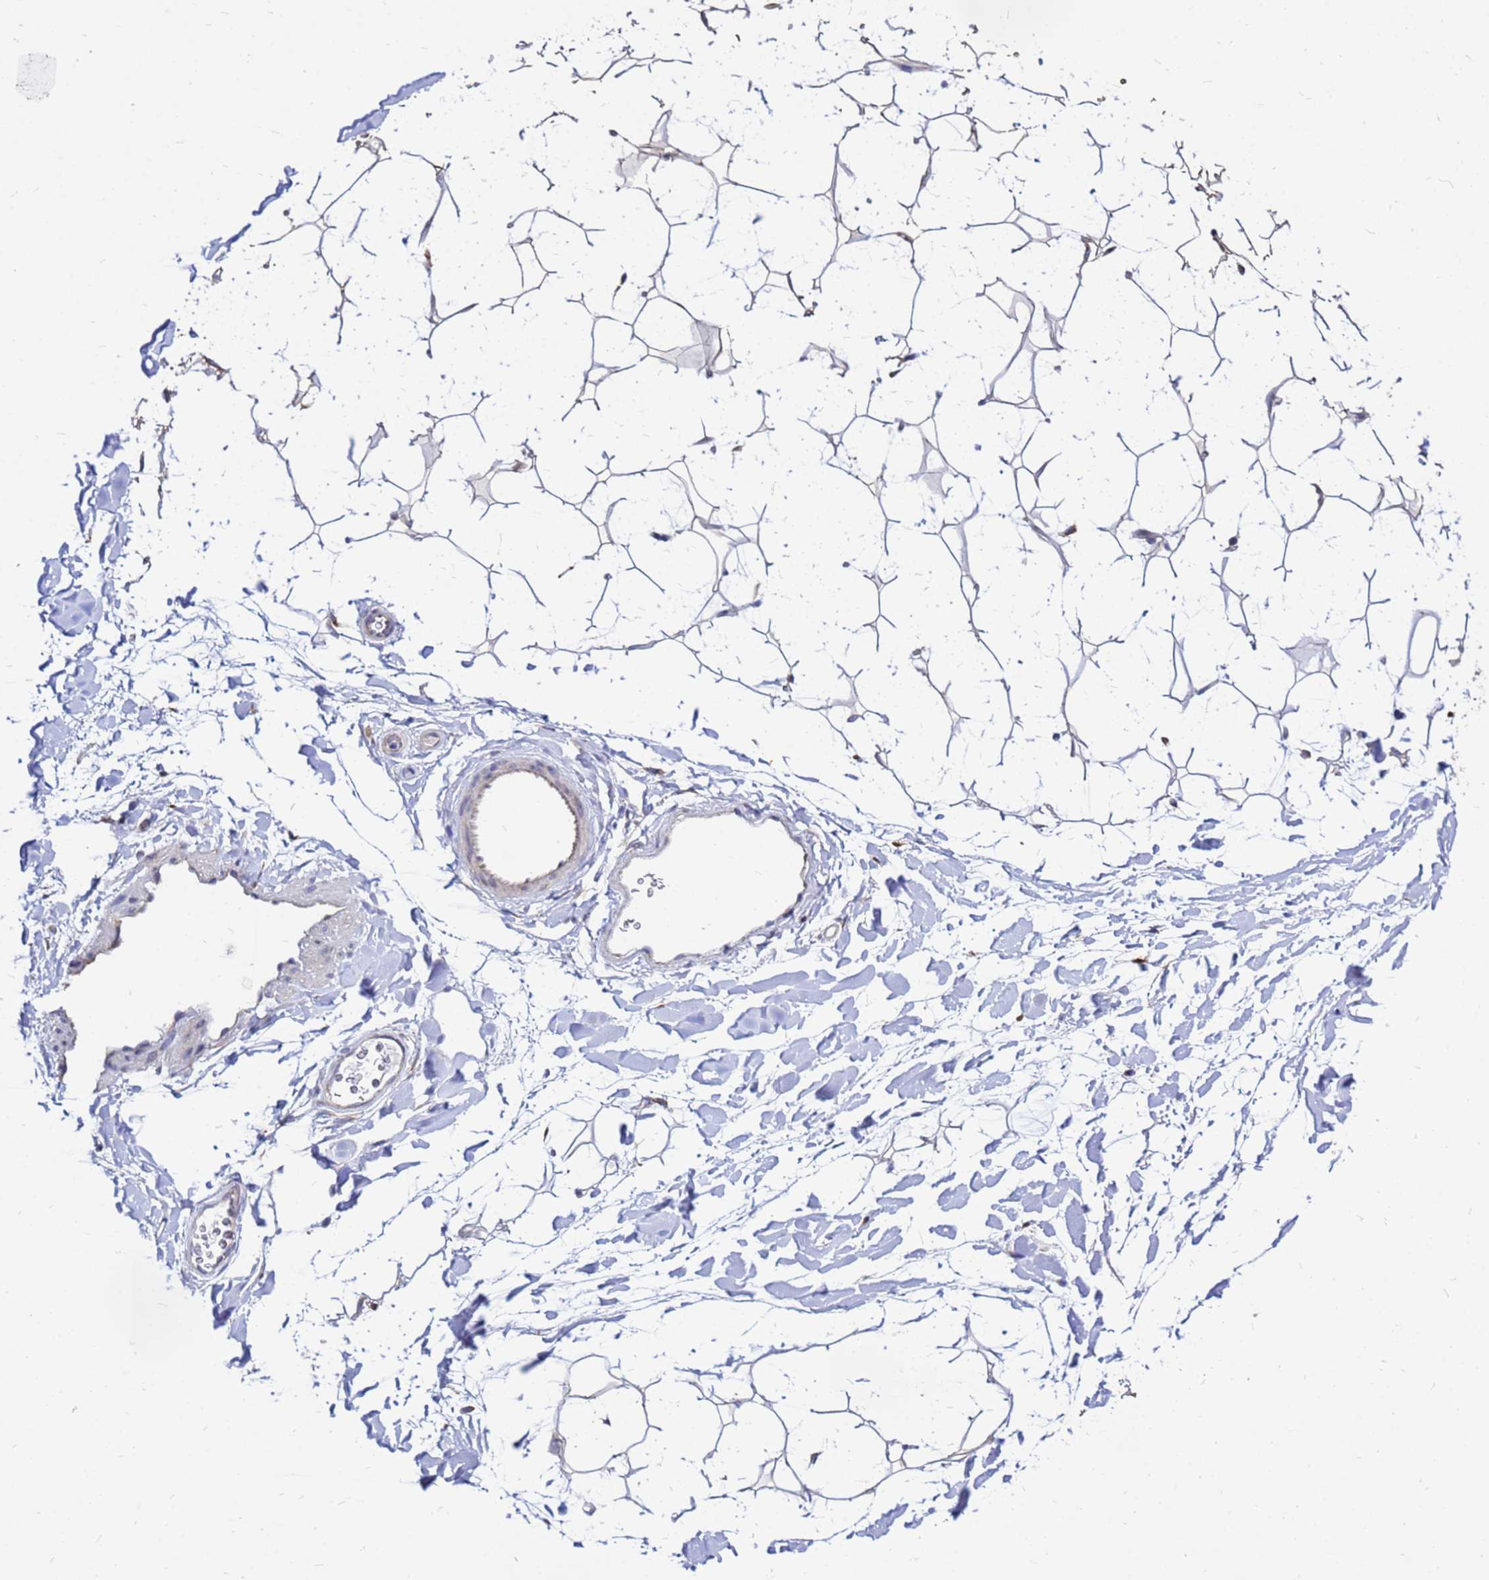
{"staining": {"intensity": "moderate", "quantity": ">75%", "location": "cytoplasmic/membranous"}, "tissue": "adipose tissue", "cell_type": "Adipocytes", "image_type": "normal", "snomed": [{"axis": "morphology", "description": "Normal tissue, NOS"}, {"axis": "topography", "description": "Breast"}], "caption": "High-power microscopy captured an immunohistochemistry micrograph of benign adipose tissue, revealing moderate cytoplasmic/membranous expression in approximately >75% of adipocytes. (DAB = brown stain, brightfield microscopy at high magnification).", "gene": "MOB2", "patient": {"sex": "female", "age": 26}}